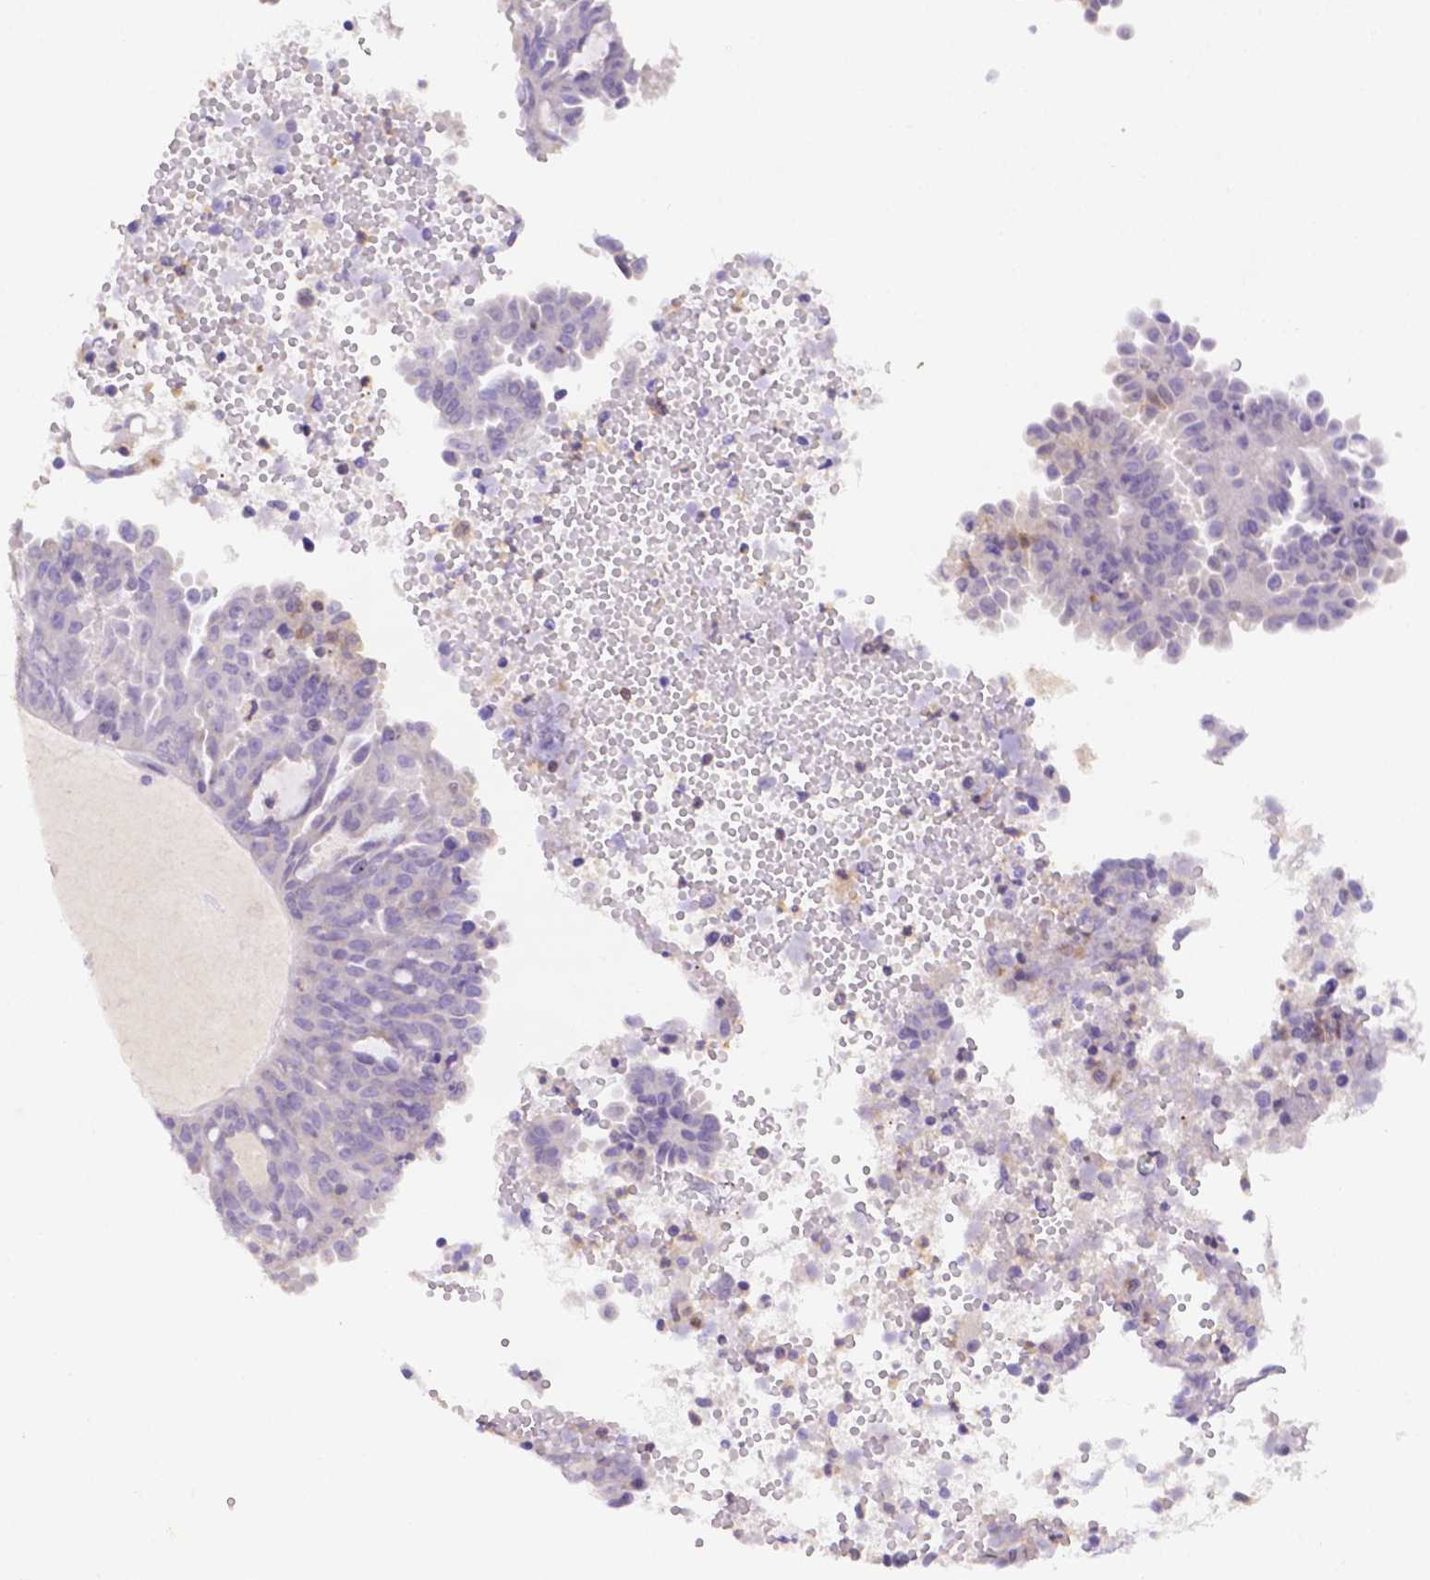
{"staining": {"intensity": "negative", "quantity": "none", "location": "none"}, "tissue": "ovarian cancer", "cell_type": "Tumor cells", "image_type": "cancer", "snomed": [{"axis": "morphology", "description": "Cystadenocarcinoma, serous, NOS"}, {"axis": "topography", "description": "Ovary"}], "caption": "Tumor cells are negative for brown protein staining in ovarian cancer (serous cystadenocarcinoma).", "gene": "NXPH2", "patient": {"sex": "female", "age": 71}}